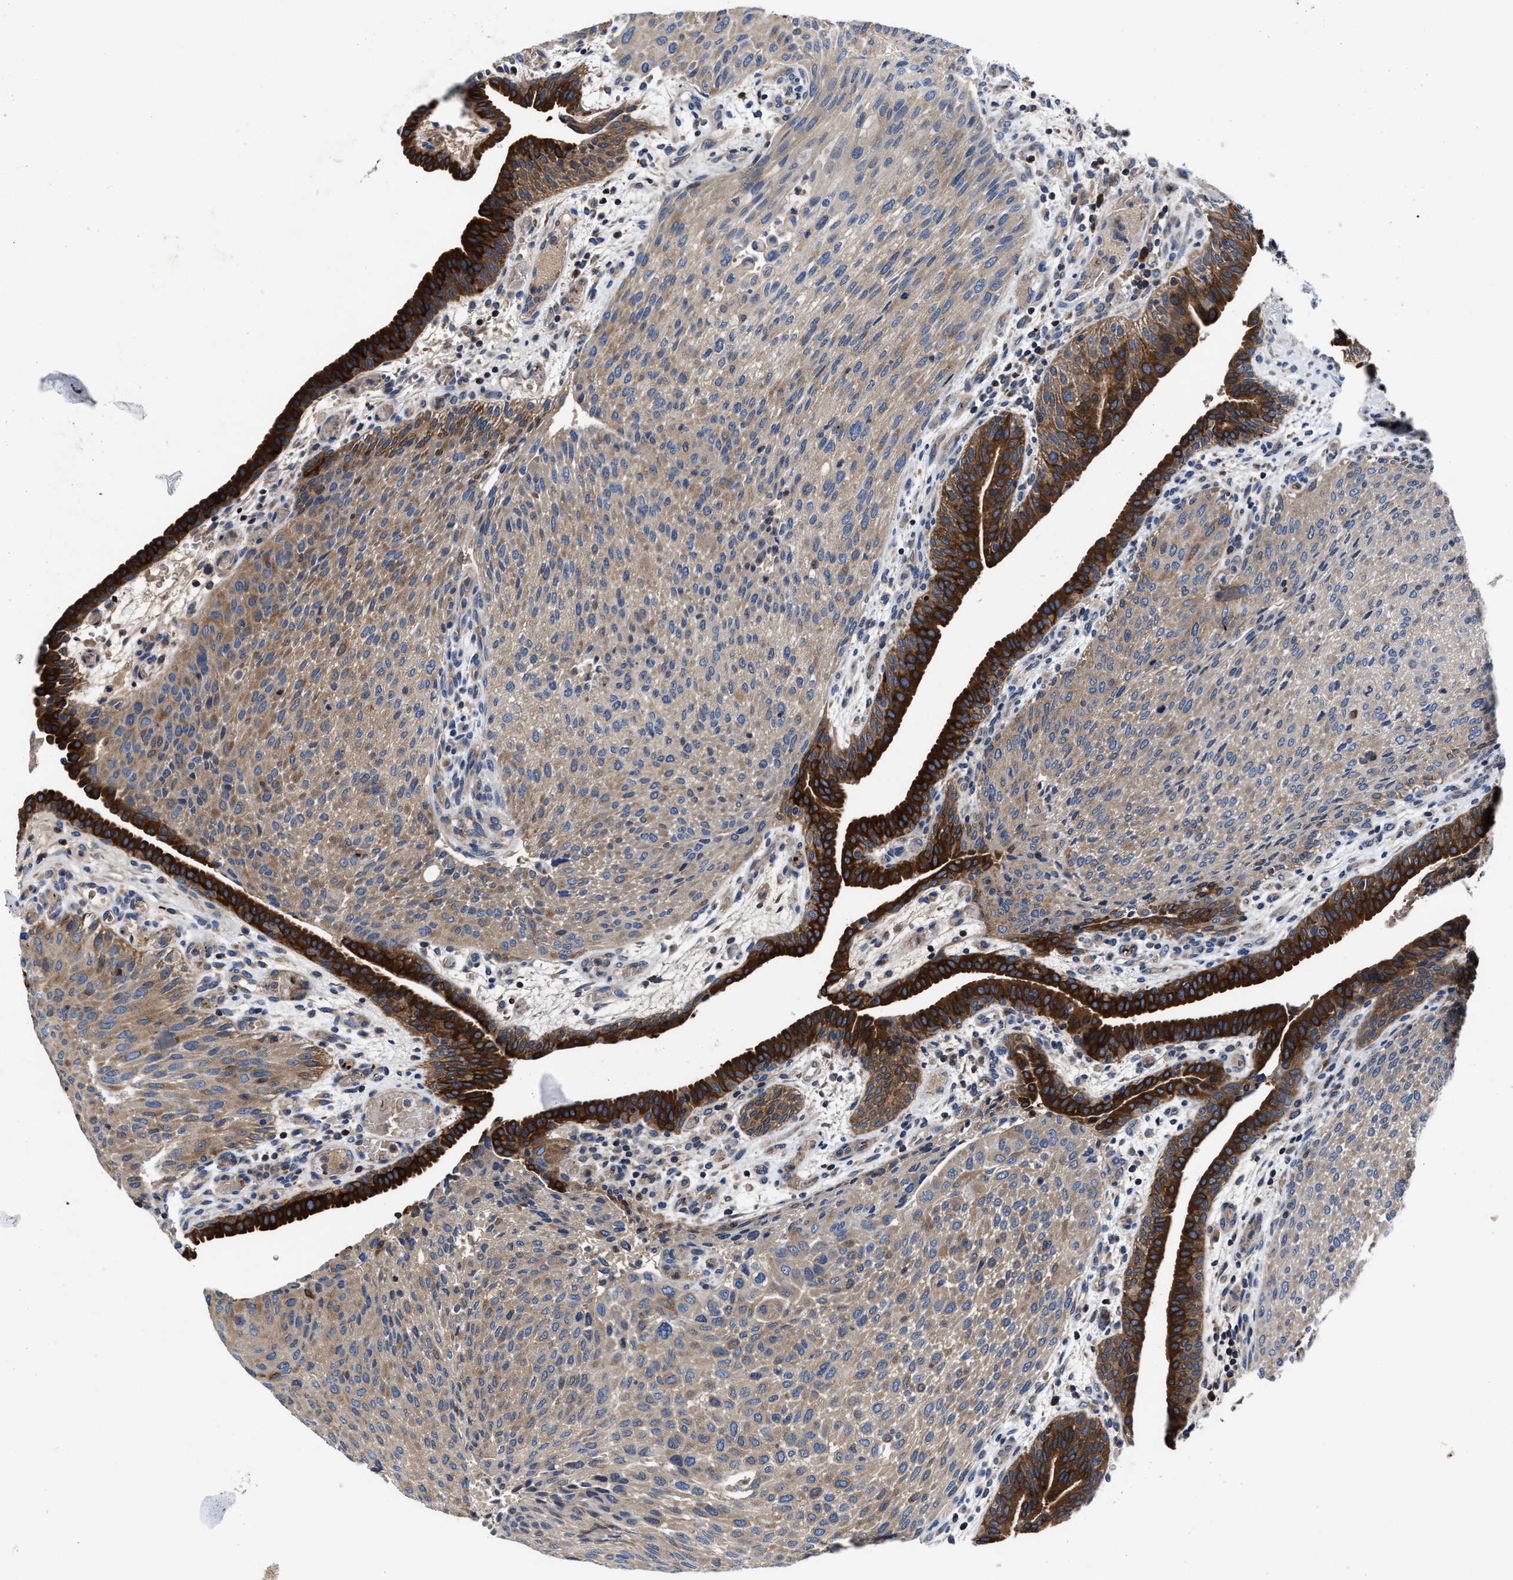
{"staining": {"intensity": "weak", "quantity": ">75%", "location": "cytoplasmic/membranous"}, "tissue": "urothelial cancer", "cell_type": "Tumor cells", "image_type": "cancer", "snomed": [{"axis": "morphology", "description": "Urothelial carcinoma, Low grade"}, {"axis": "morphology", "description": "Urothelial carcinoma, High grade"}, {"axis": "topography", "description": "Urinary bladder"}], "caption": "The image exhibits staining of urothelial cancer, revealing weak cytoplasmic/membranous protein expression (brown color) within tumor cells.", "gene": "PHLPP1", "patient": {"sex": "male", "age": 35}}